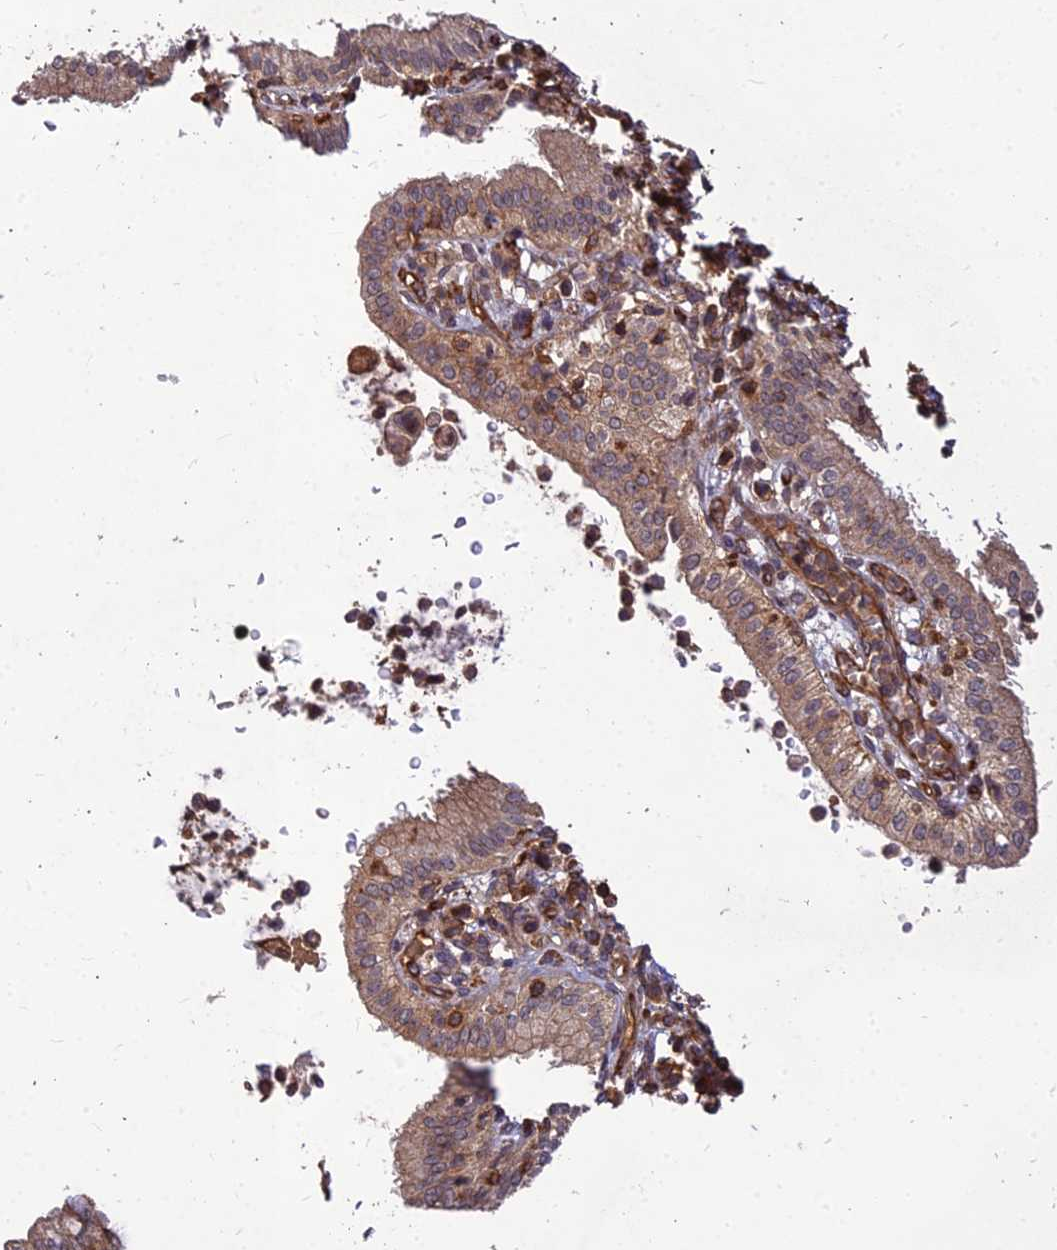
{"staining": {"intensity": "weak", "quantity": ">75%", "location": "cytoplasmic/membranous"}, "tissue": "pancreatic cancer", "cell_type": "Tumor cells", "image_type": "cancer", "snomed": [{"axis": "morphology", "description": "Adenocarcinoma, NOS"}, {"axis": "topography", "description": "Pancreas"}], "caption": "Tumor cells reveal weak cytoplasmic/membranous expression in approximately >75% of cells in pancreatic cancer (adenocarcinoma).", "gene": "ZNF467", "patient": {"sex": "female", "age": 73}}